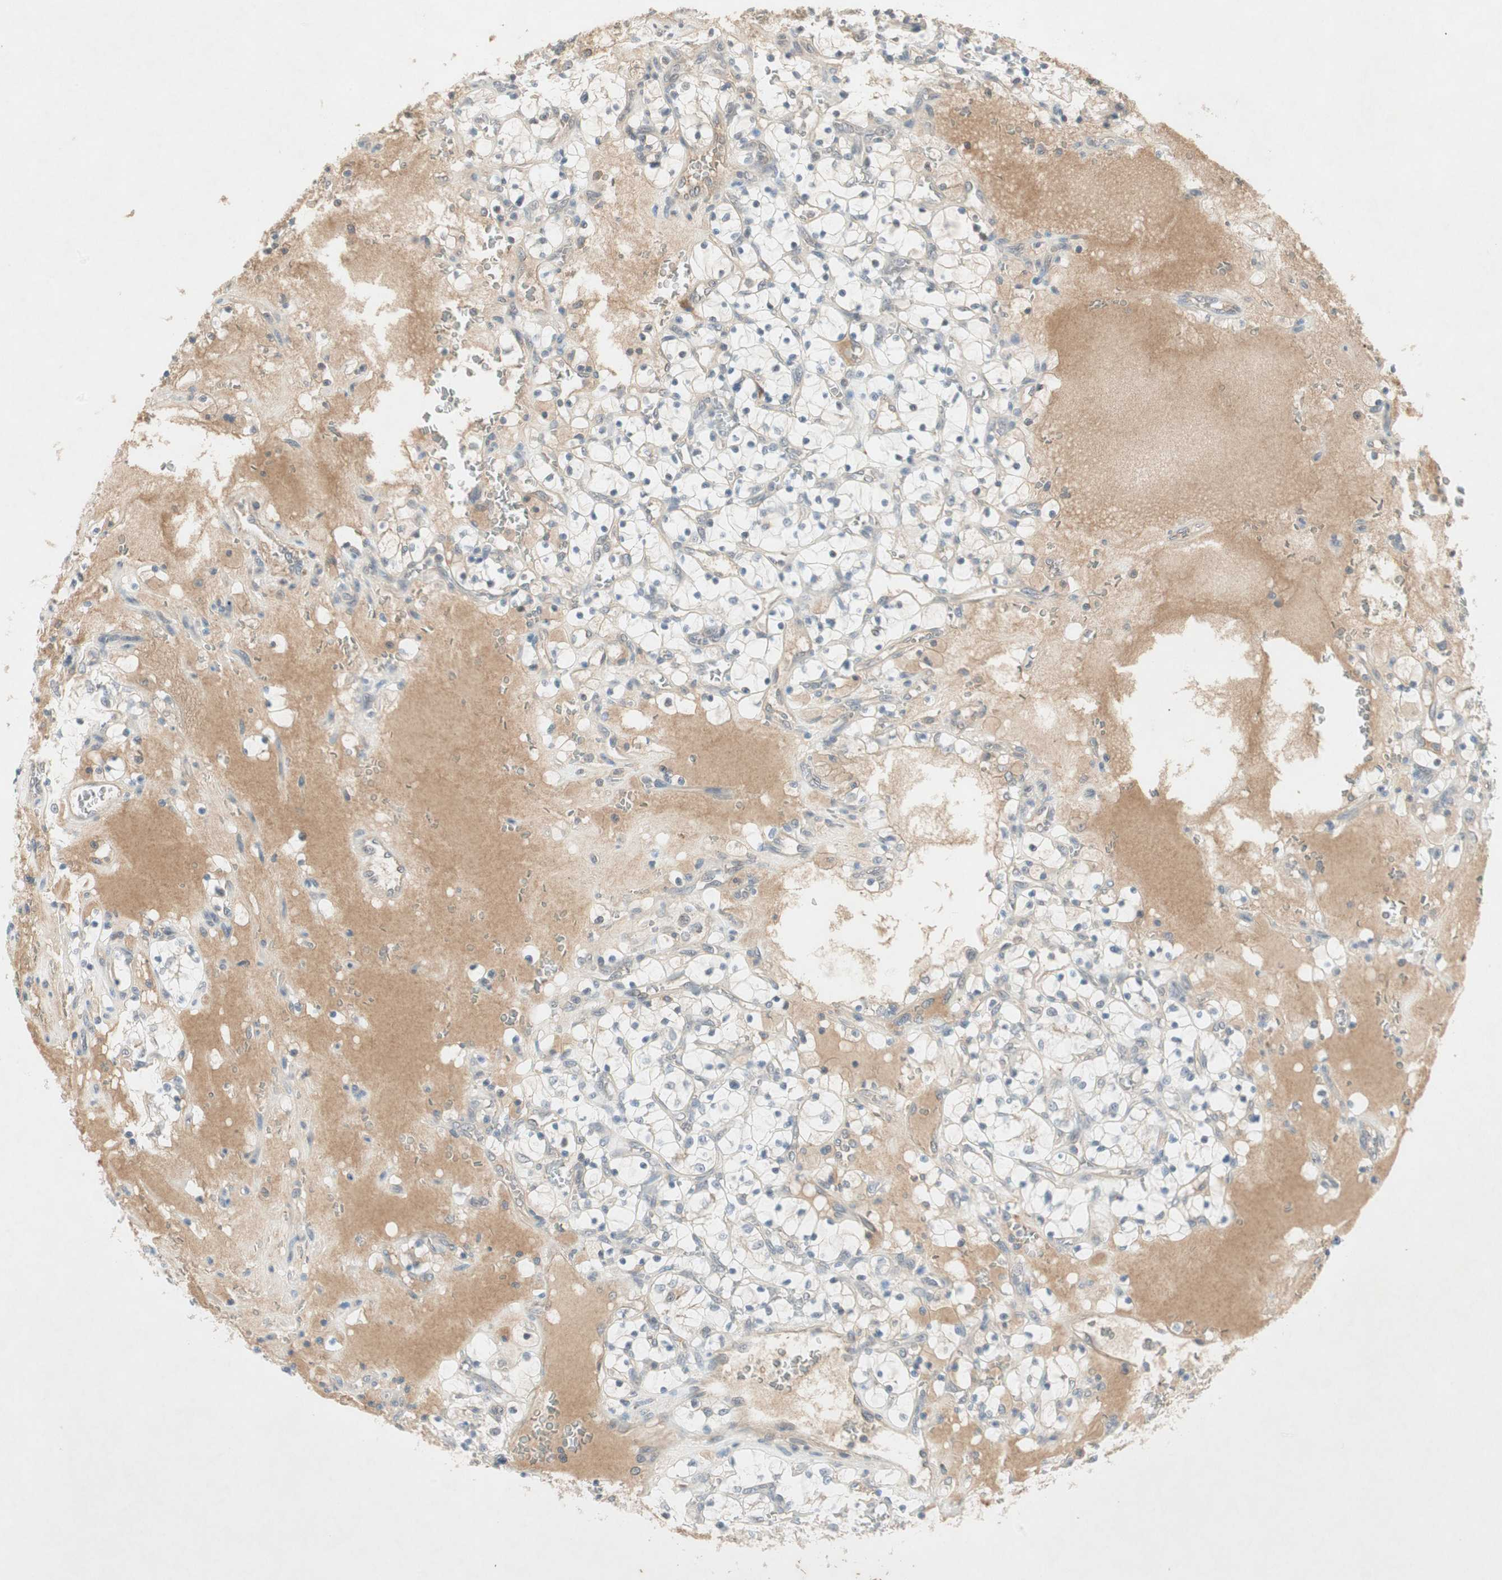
{"staining": {"intensity": "negative", "quantity": "none", "location": "none"}, "tissue": "renal cancer", "cell_type": "Tumor cells", "image_type": "cancer", "snomed": [{"axis": "morphology", "description": "Adenocarcinoma, NOS"}, {"axis": "topography", "description": "Kidney"}], "caption": "There is no significant positivity in tumor cells of renal adenocarcinoma. (Brightfield microscopy of DAB immunohistochemistry at high magnification).", "gene": "RNGTT", "patient": {"sex": "female", "age": 69}}